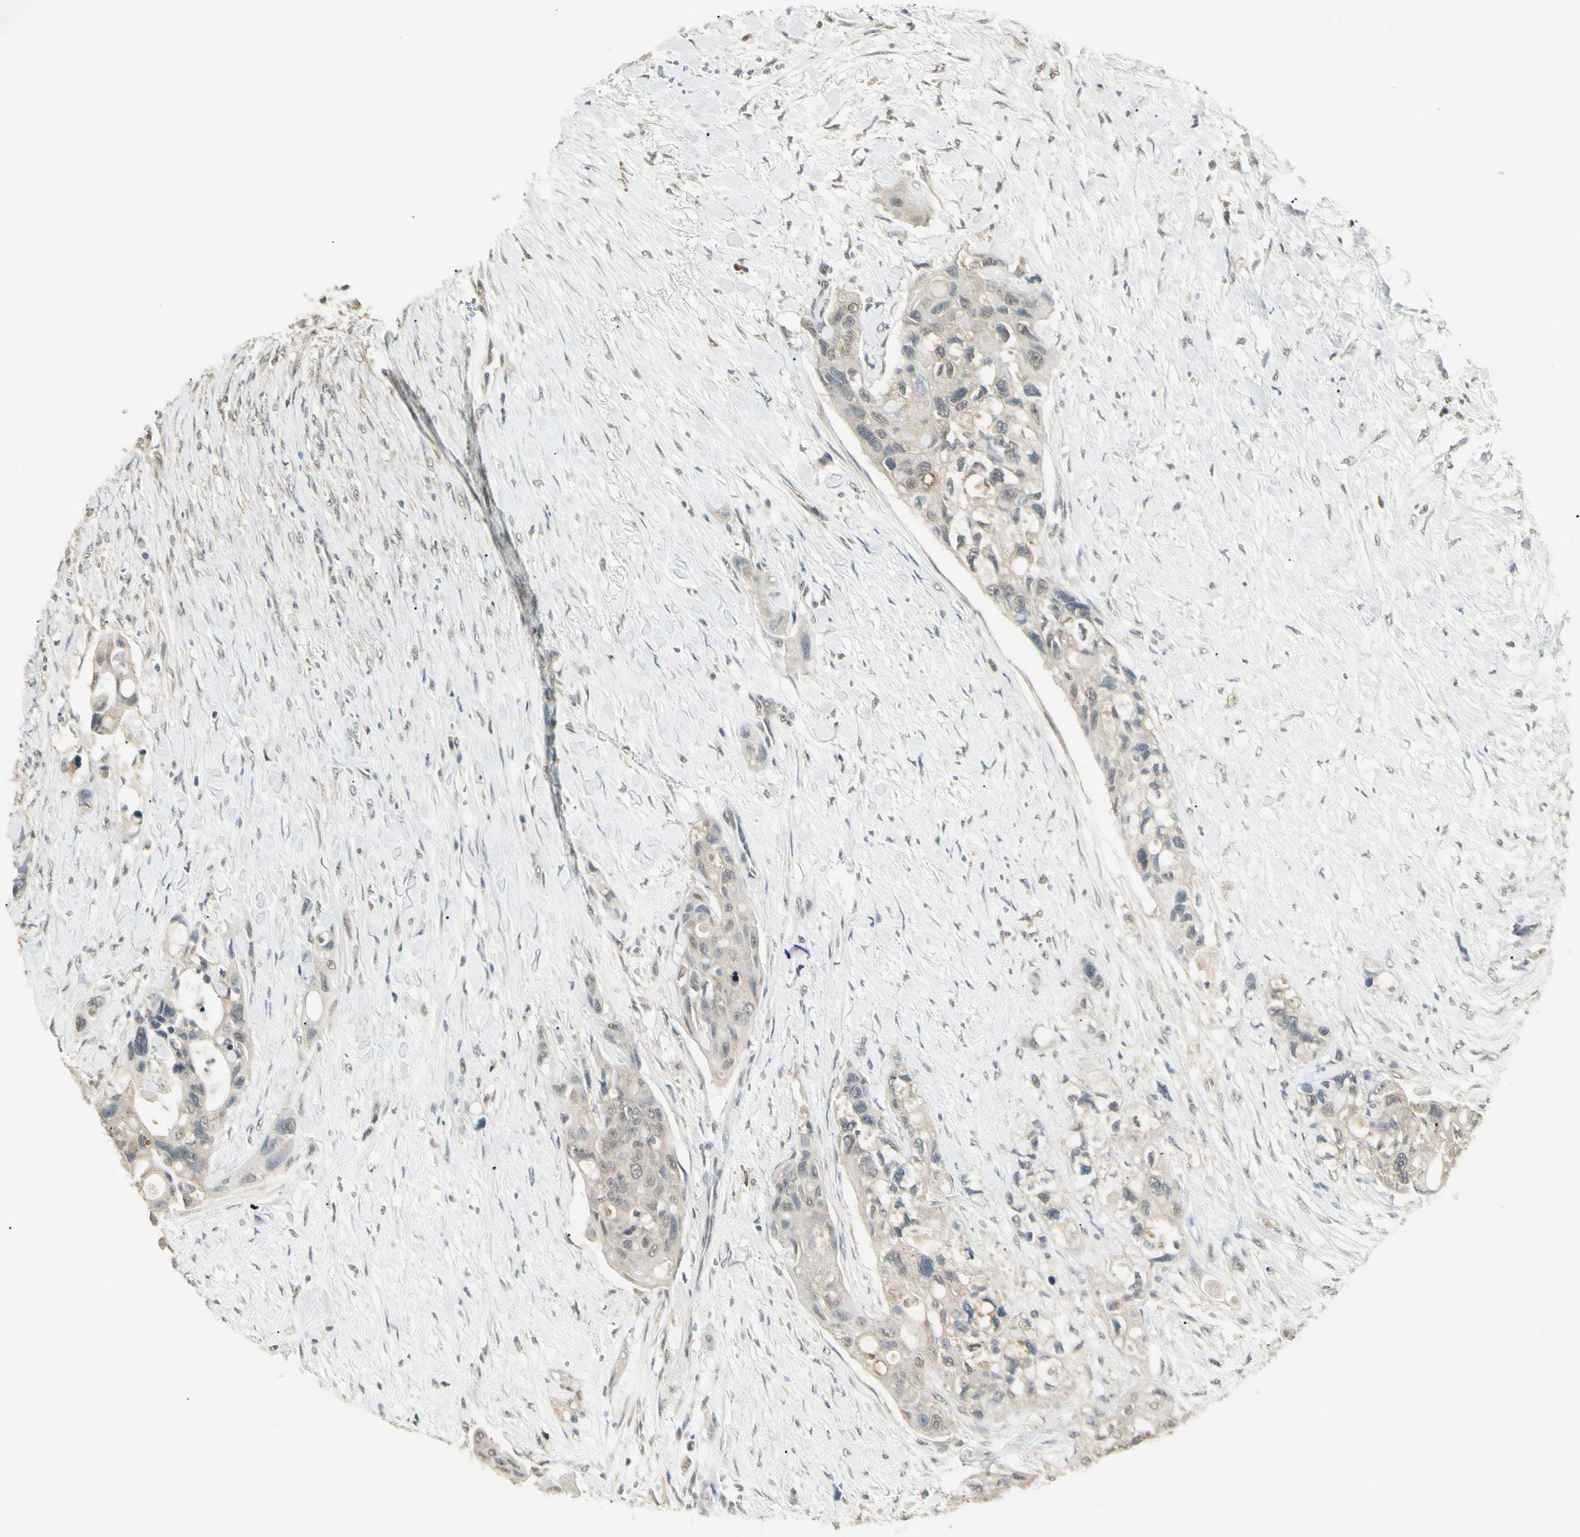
{"staining": {"intensity": "weak", "quantity": "25%-75%", "location": "cytoplasmic/membranous"}, "tissue": "colorectal cancer", "cell_type": "Tumor cells", "image_type": "cancer", "snomed": [{"axis": "morphology", "description": "Adenocarcinoma, NOS"}, {"axis": "topography", "description": "Colon"}], "caption": "The histopathology image reveals a brown stain indicating the presence of a protein in the cytoplasmic/membranous of tumor cells in colorectal cancer (adenocarcinoma). (DAB (3,3'-diaminobenzidine) IHC with brightfield microscopy, high magnification).", "gene": "SGCA", "patient": {"sex": "female", "age": 57}}